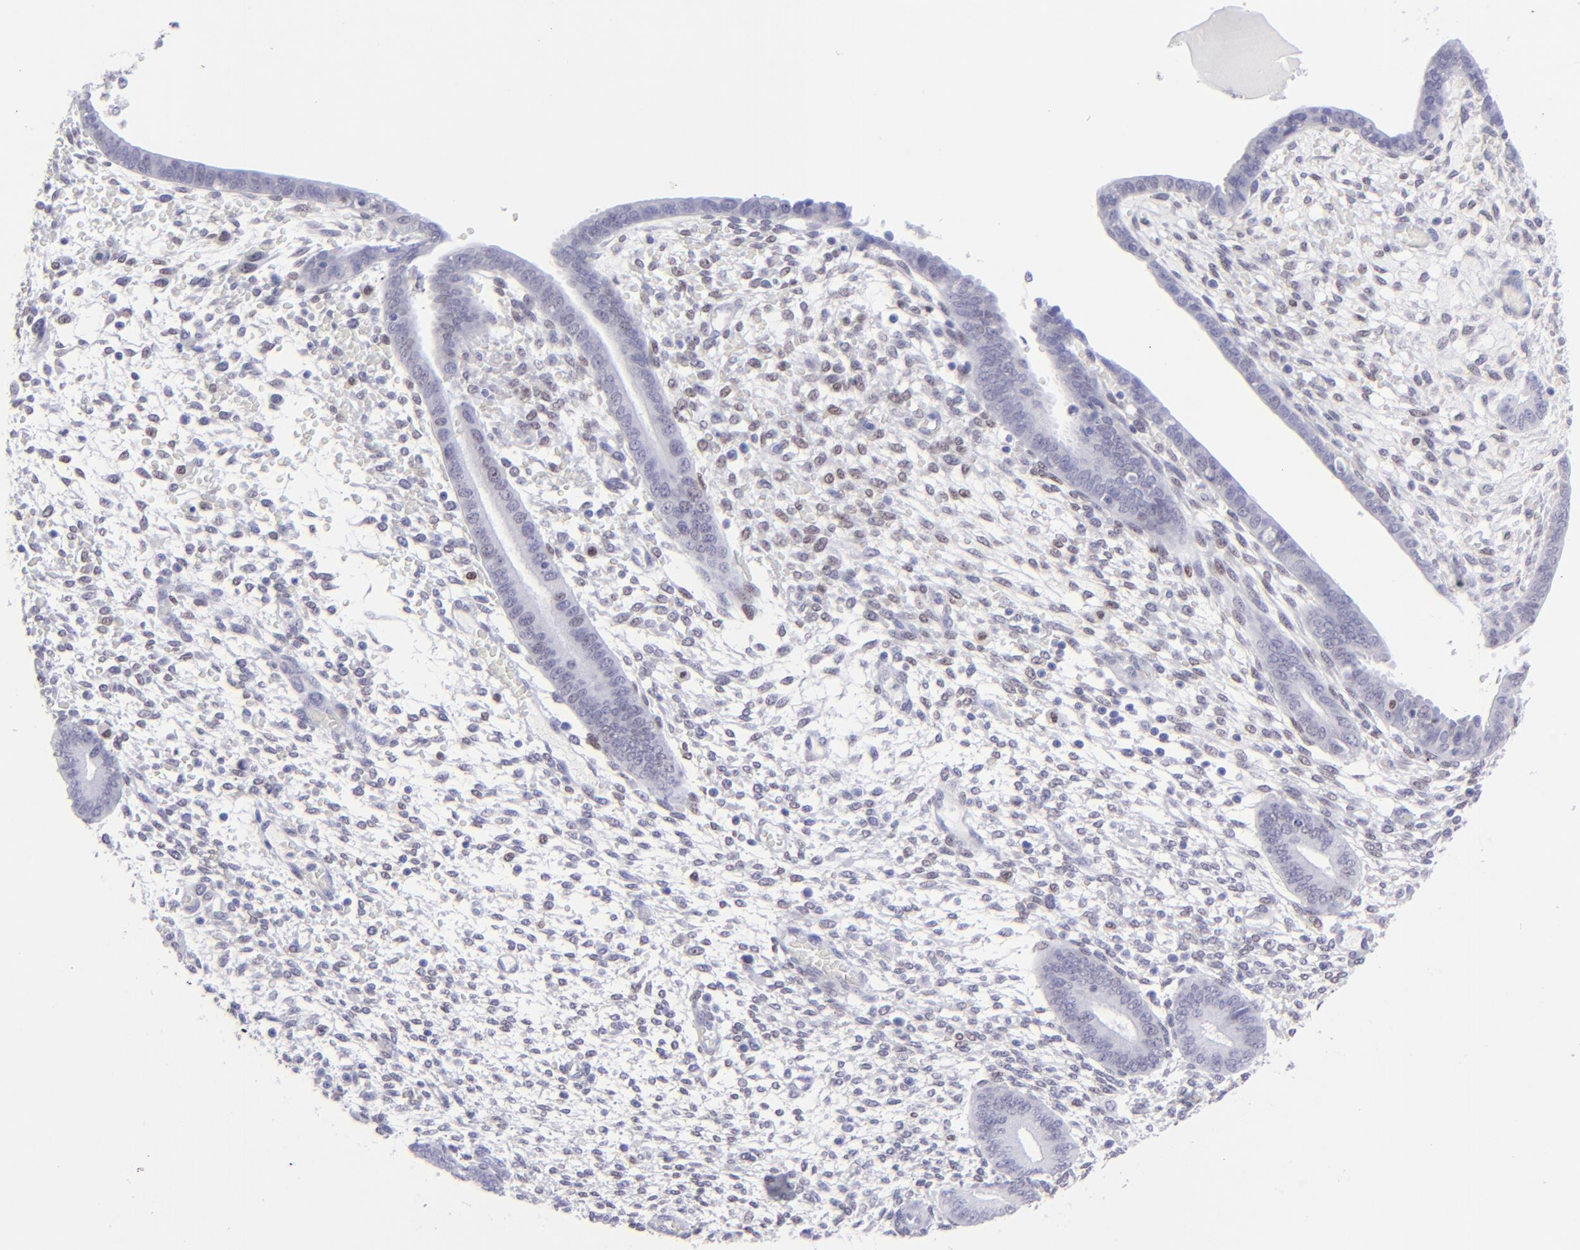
{"staining": {"intensity": "moderate", "quantity": "25%-75%", "location": "nuclear"}, "tissue": "endometrium", "cell_type": "Cells in endometrial stroma", "image_type": "normal", "snomed": [{"axis": "morphology", "description": "Normal tissue, NOS"}, {"axis": "topography", "description": "Endometrium"}], "caption": "Immunohistochemical staining of unremarkable endometrium demonstrates 25%-75% levels of moderate nuclear protein staining in about 25%-75% of cells in endometrial stroma.", "gene": "MITF", "patient": {"sex": "female", "age": 42}}